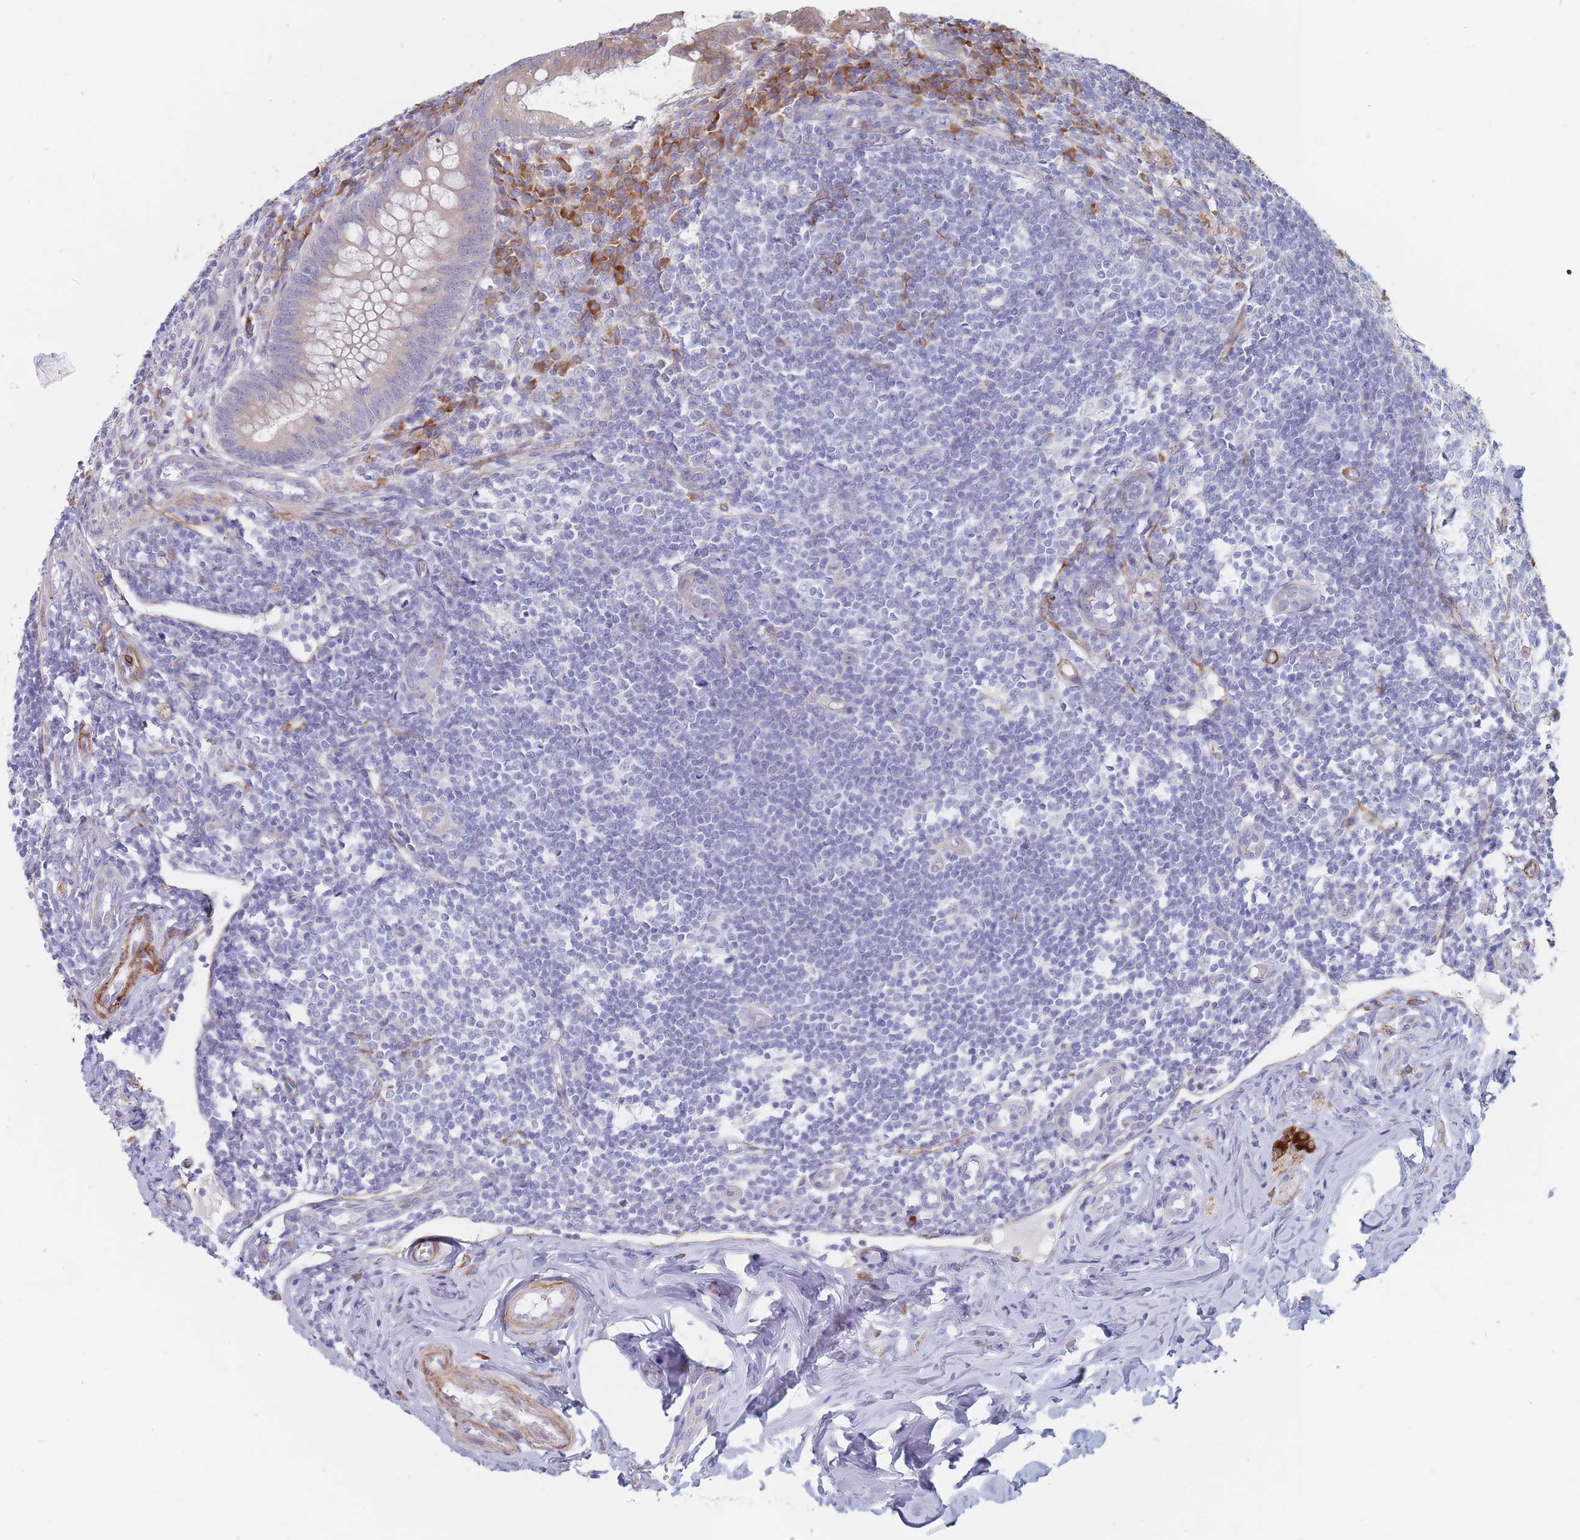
{"staining": {"intensity": "weak", "quantity": "<25%", "location": "cytoplasmic/membranous"}, "tissue": "appendix", "cell_type": "Glandular cells", "image_type": "normal", "snomed": [{"axis": "morphology", "description": "Normal tissue, NOS"}, {"axis": "topography", "description": "Appendix"}], "caption": "The histopathology image displays no staining of glandular cells in benign appendix. The staining was performed using DAB to visualize the protein expression in brown, while the nuclei were stained in blue with hematoxylin (Magnification: 20x).", "gene": "ERBIN", "patient": {"sex": "female", "age": 33}}